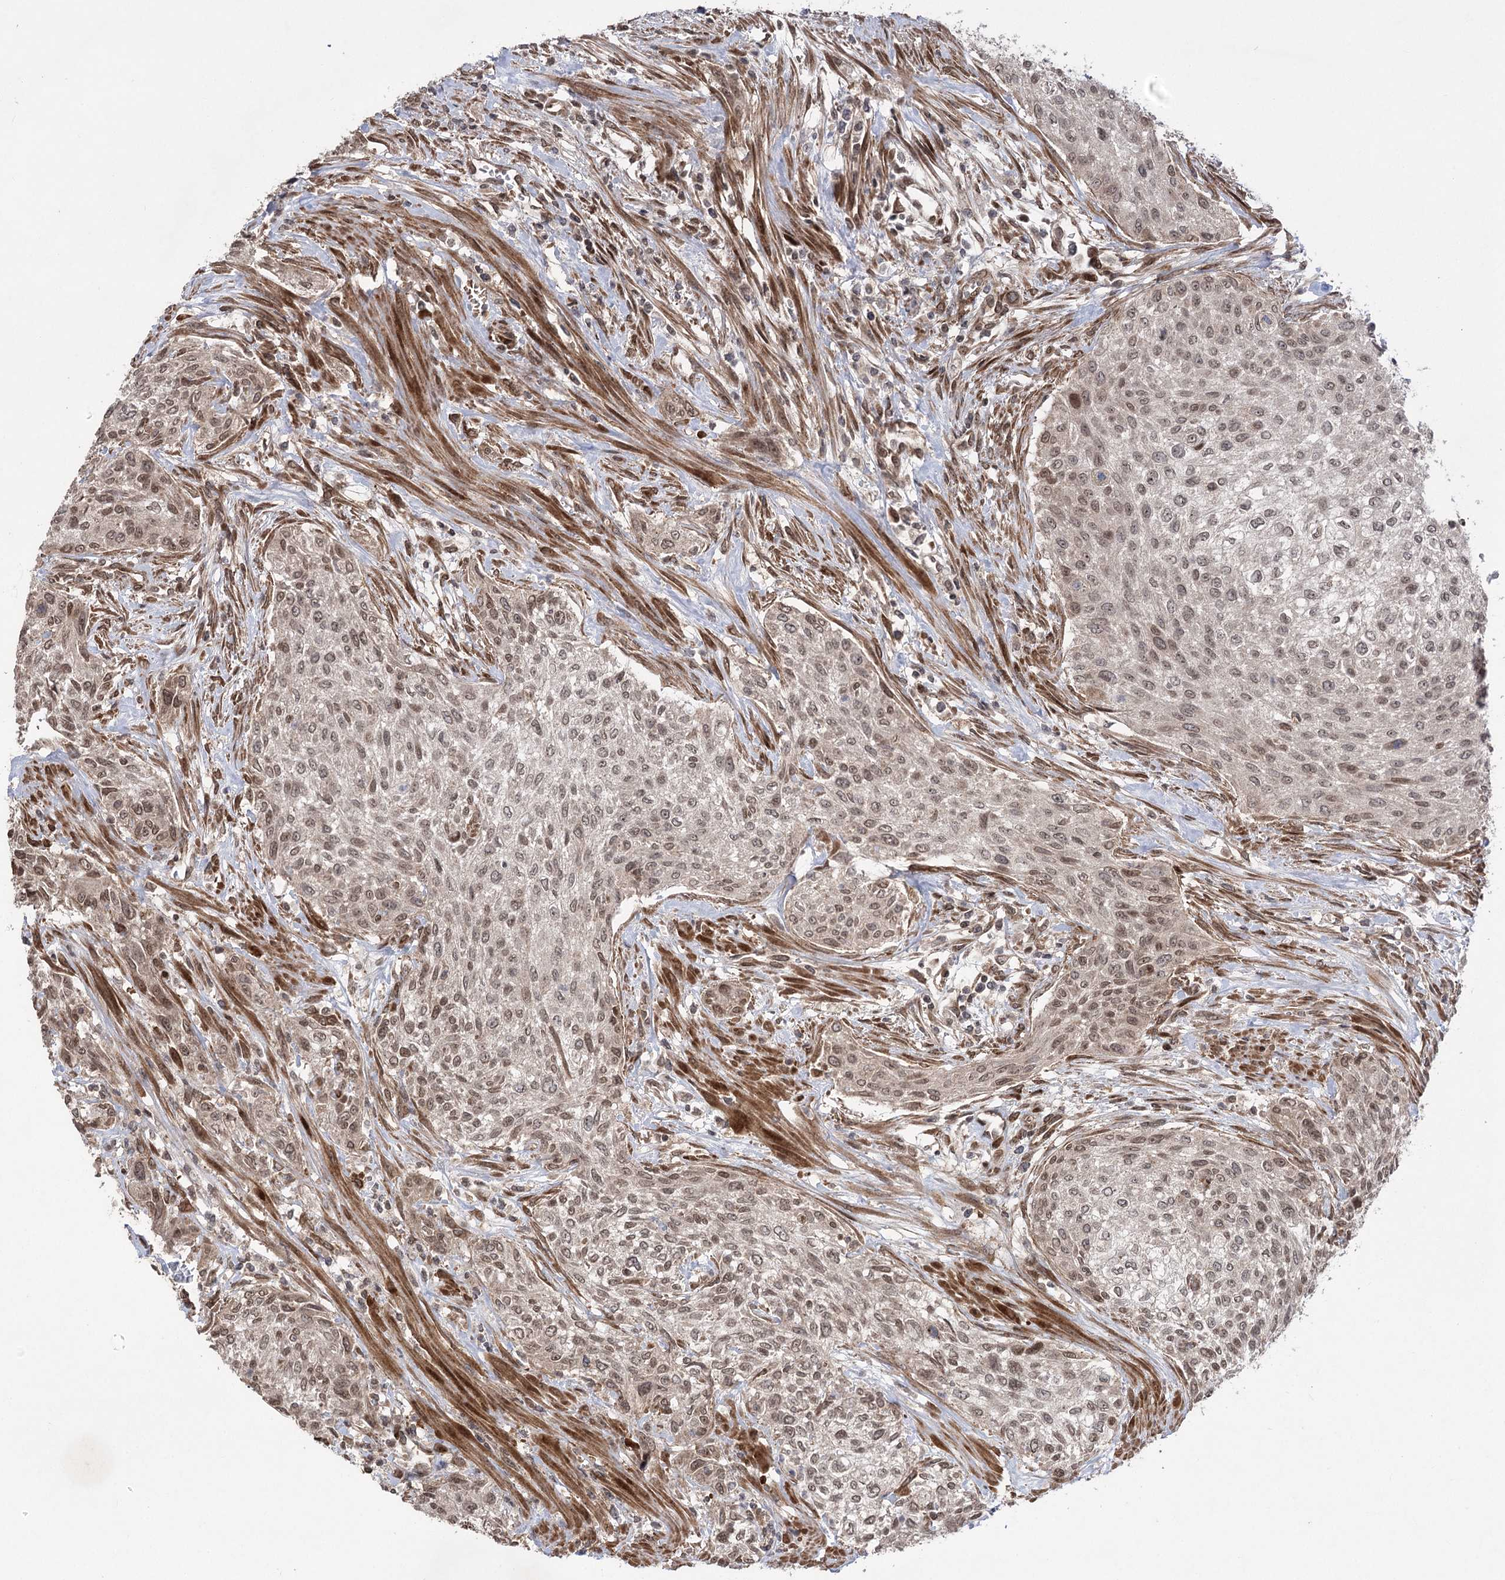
{"staining": {"intensity": "weak", "quantity": "25%-75%", "location": "nuclear"}, "tissue": "urothelial cancer", "cell_type": "Tumor cells", "image_type": "cancer", "snomed": [{"axis": "morphology", "description": "Normal tissue, NOS"}, {"axis": "morphology", "description": "Urothelial carcinoma, NOS"}, {"axis": "topography", "description": "Urinary bladder"}, {"axis": "topography", "description": "Peripheral nerve tissue"}], "caption": "Weak nuclear positivity is identified in about 25%-75% of tumor cells in urothelial cancer.", "gene": "TENM2", "patient": {"sex": "male", "age": 35}}